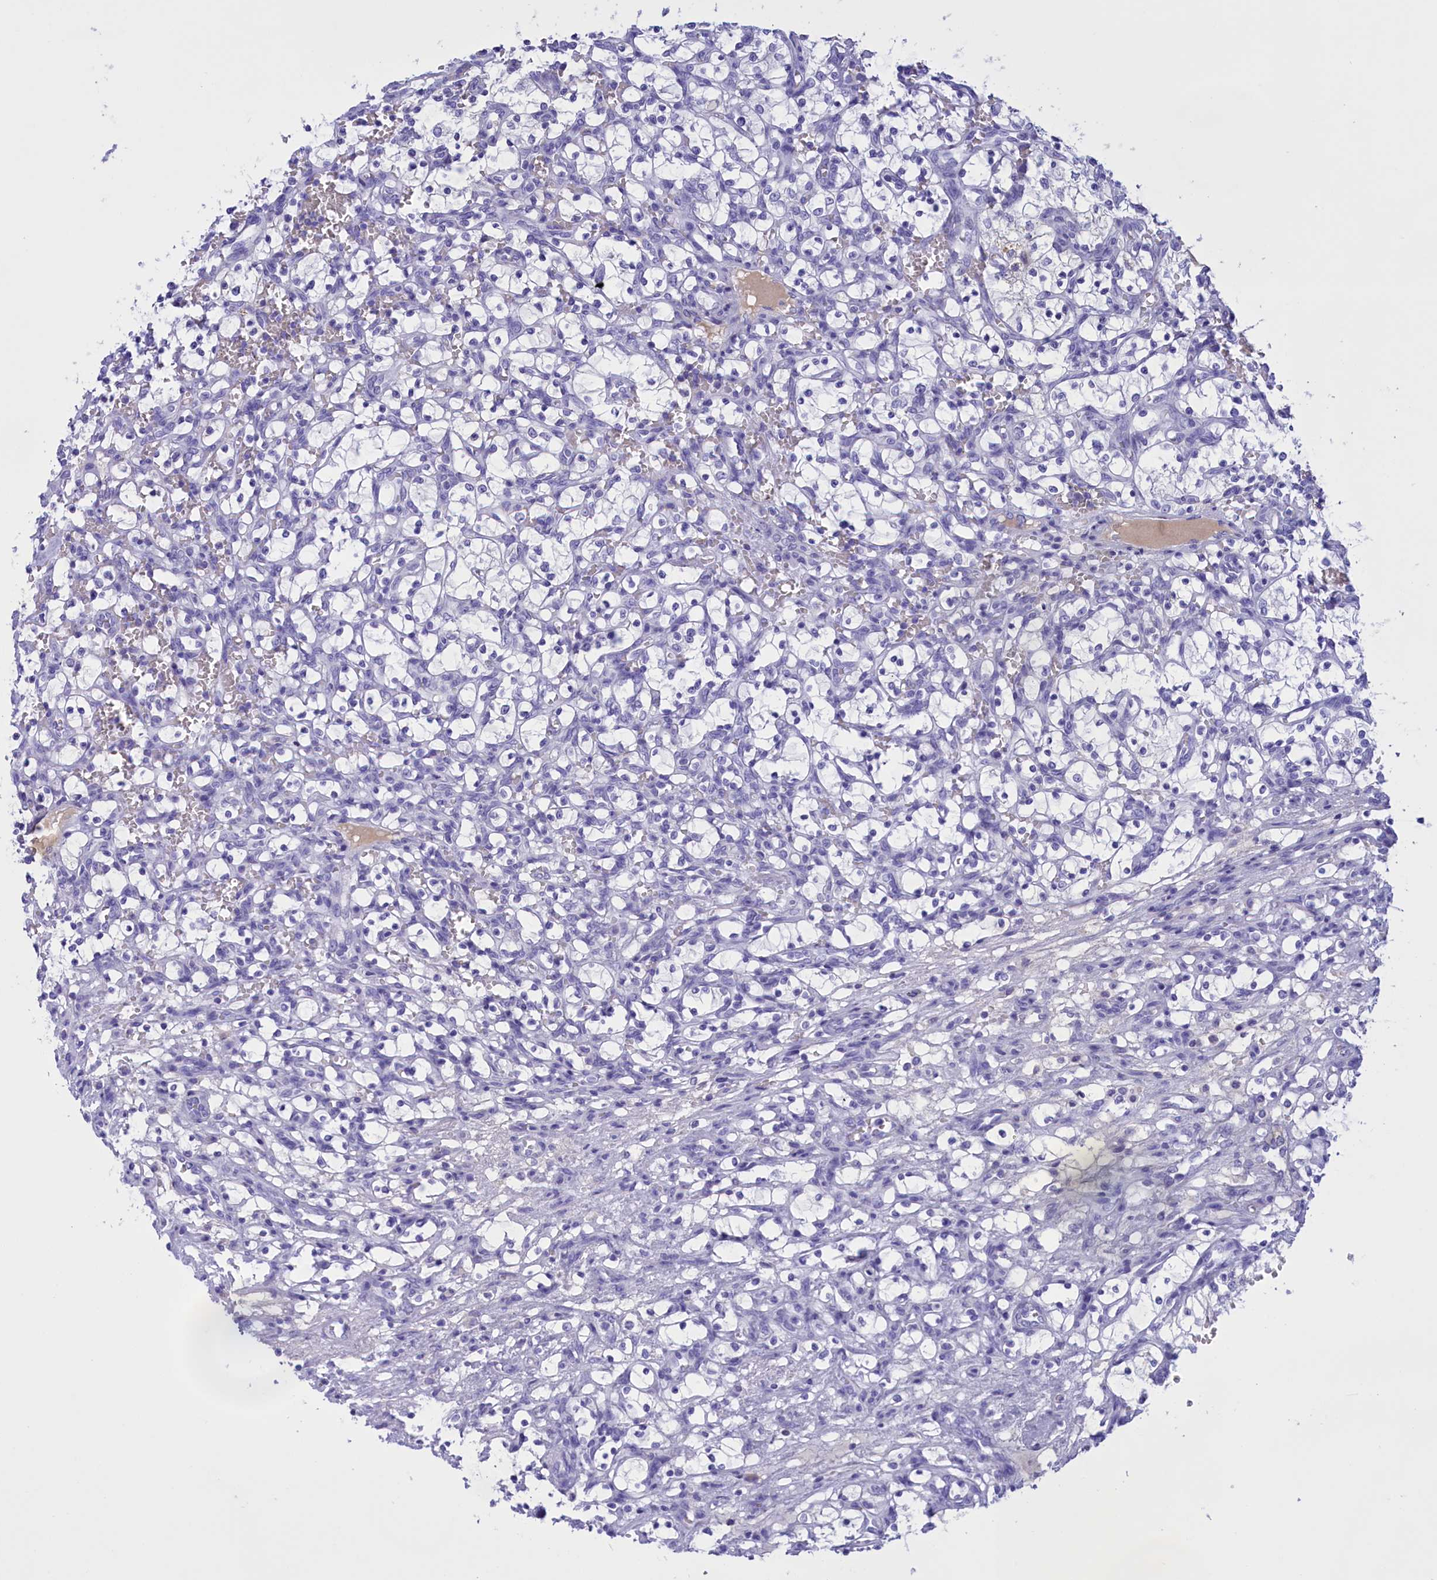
{"staining": {"intensity": "negative", "quantity": "none", "location": "none"}, "tissue": "renal cancer", "cell_type": "Tumor cells", "image_type": "cancer", "snomed": [{"axis": "morphology", "description": "Adenocarcinoma, NOS"}, {"axis": "topography", "description": "Kidney"}], "caption": "A micrograph of adenocarcinoma (renal) stained for a protein displays no brown staining in tumor cells.", "gene": "PROK2", "patient": {"sex": "female", "age": 69}}